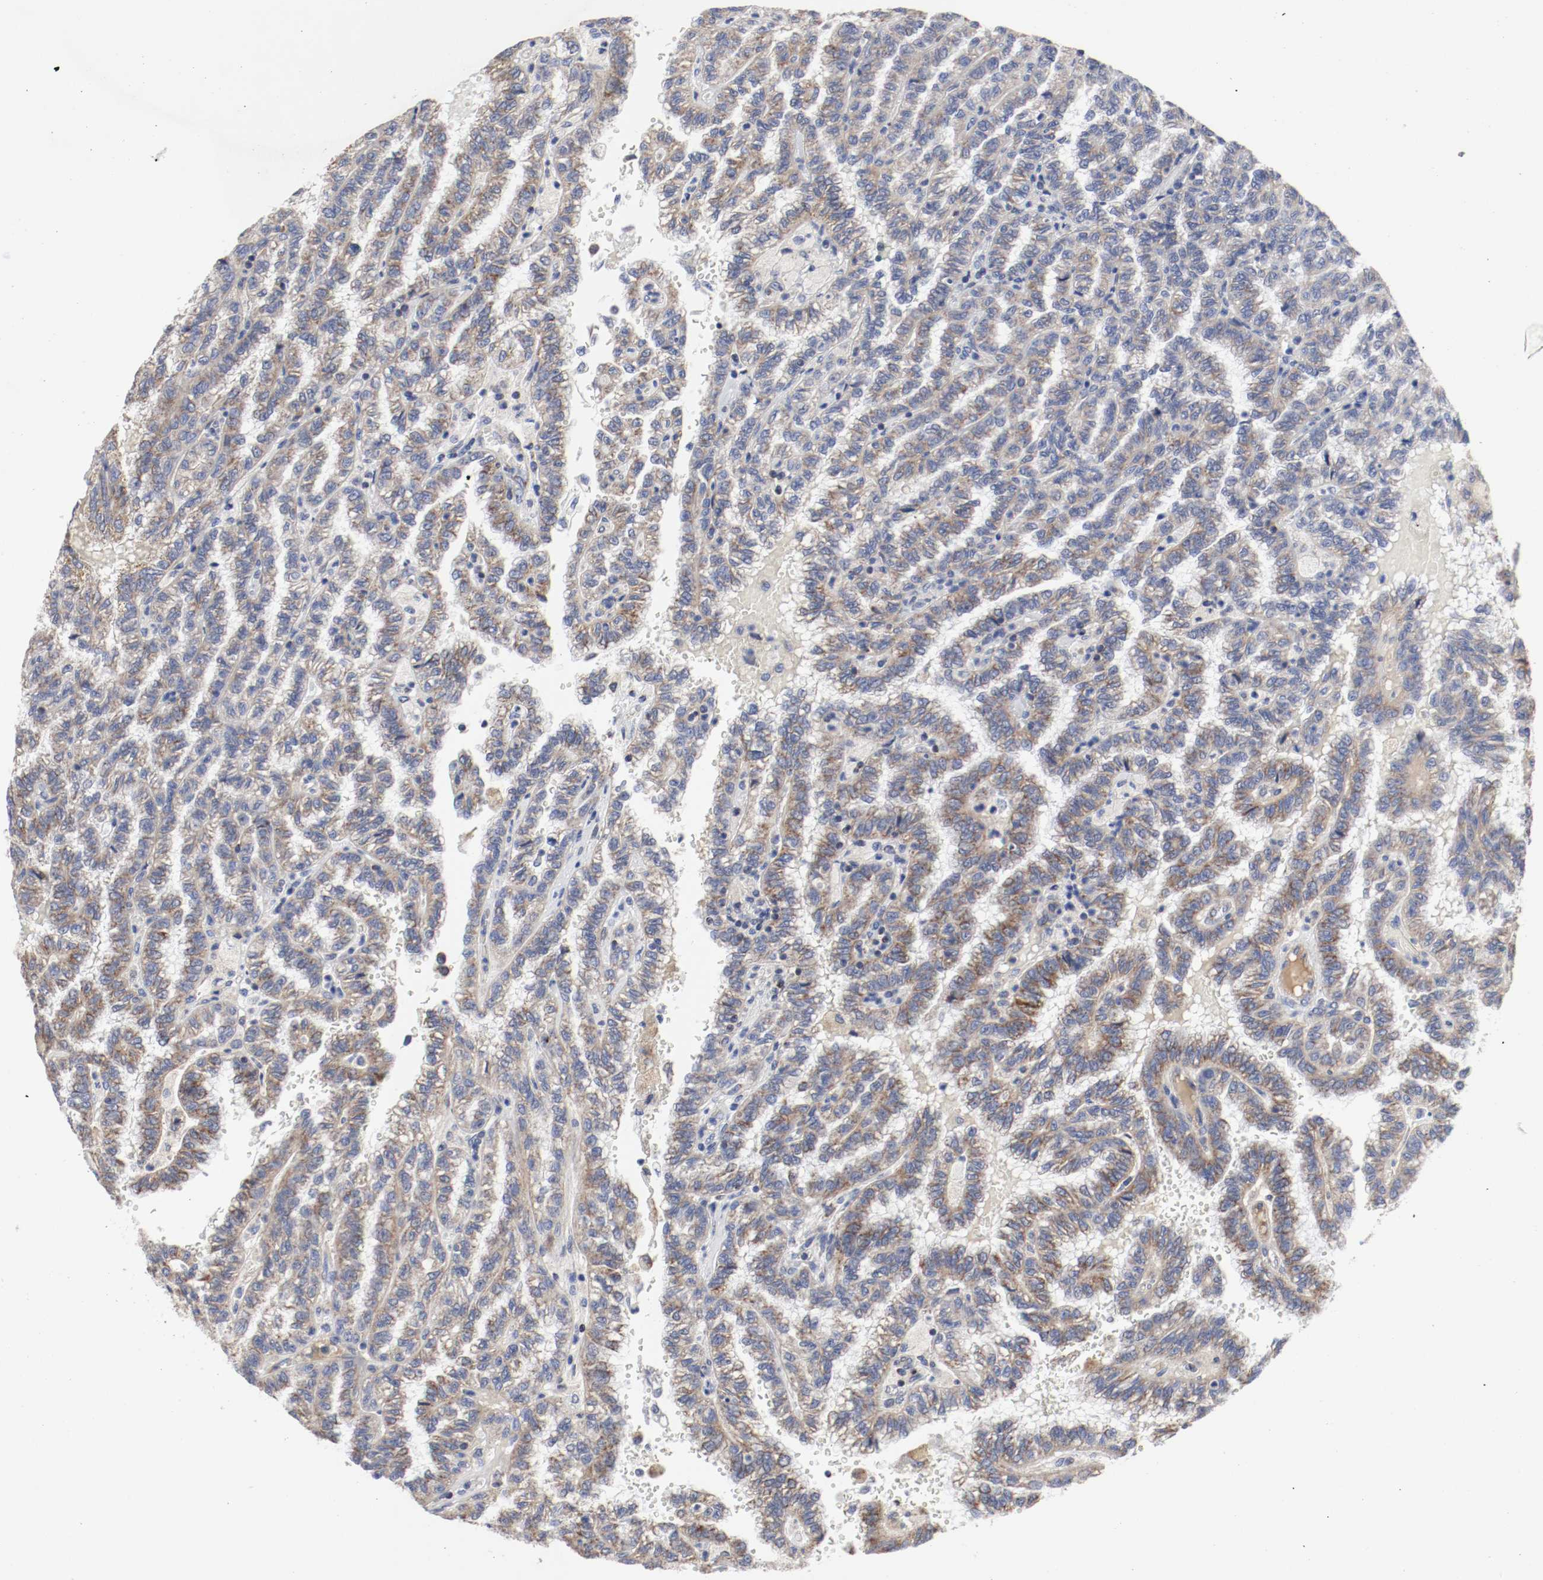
{"staining": {"intensity": "moderate", "quantity": ">75%", "location": "cytoplasmic/membranous"}, "tissue": "renal cancer", "cell_type": "Tumor cells", "image_type": "cancer", "snomed": [{"axis": "morphology", "description": "Inflammation, NOS"}, {"axis": "morphology", "description": "Adenocarcinoma, NOS"}, {"axis": "topography", "description": "Kidney"}], "caption": "Protein expression analysis of renal cancer reveals moderate cytoplasmic/membranous expression in about >75% of tumor cells.", "gene": "AFG3L2", "patient": {"sex": "male", "age": 68}}